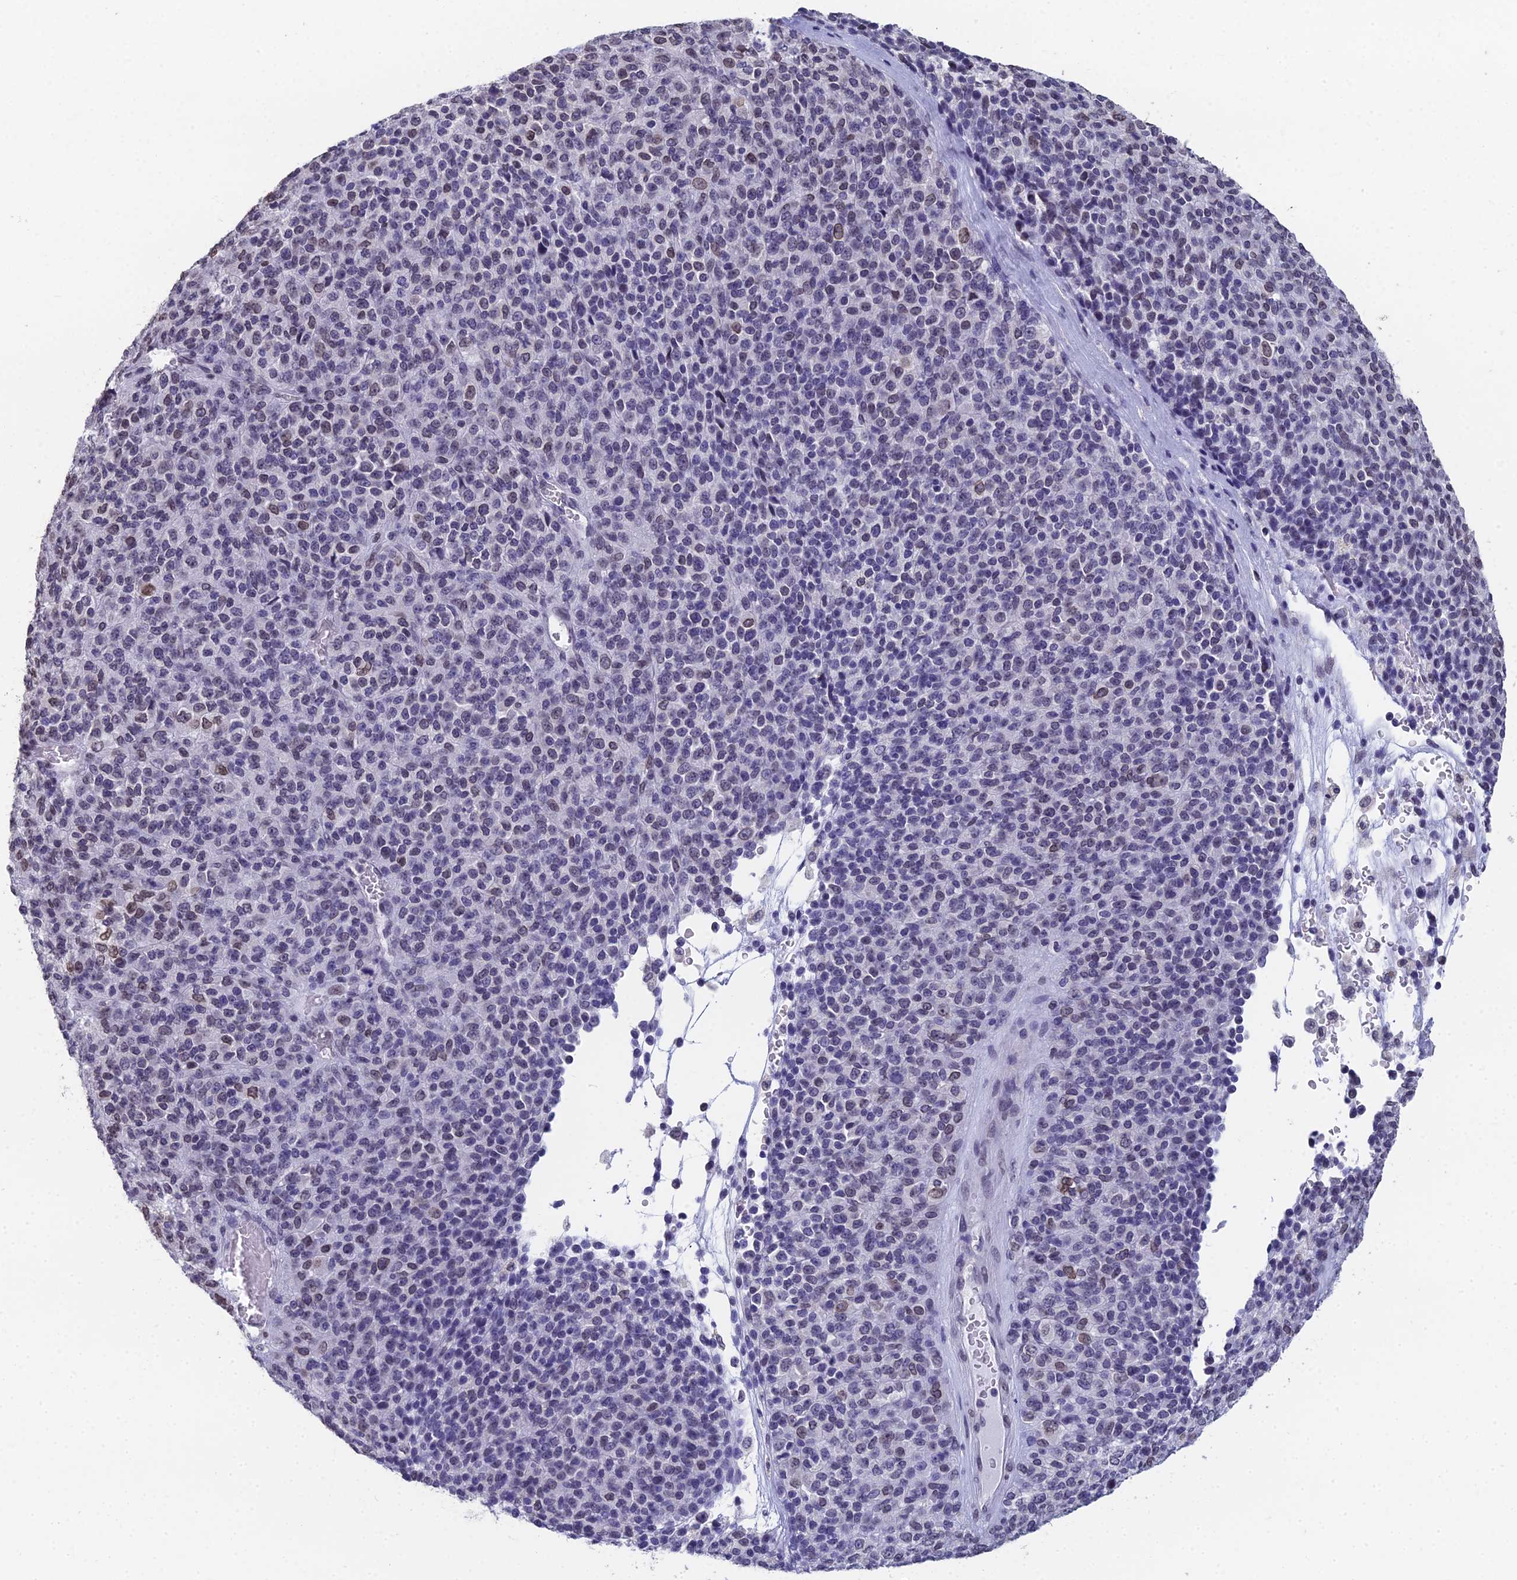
{"staining": {"intensity": "weak", "quantity": "<25%", "location": "nuclear"}, "tissue": "melanoma", "cell_type": "Tumor cells", "image_type": "cancer", "snomed": [{"axis": "morphology", "description": "Malignant melanoma, Metastatic site"}, {"axis": "topography", "description": "Brain"}], "caption": "An image of malignant melanoma (metastatic site) stained for a protein demonstrates no brown staining in tumor cells.", "gene": "CCDC97", "patient": {"sex": "female", "age": 56}}